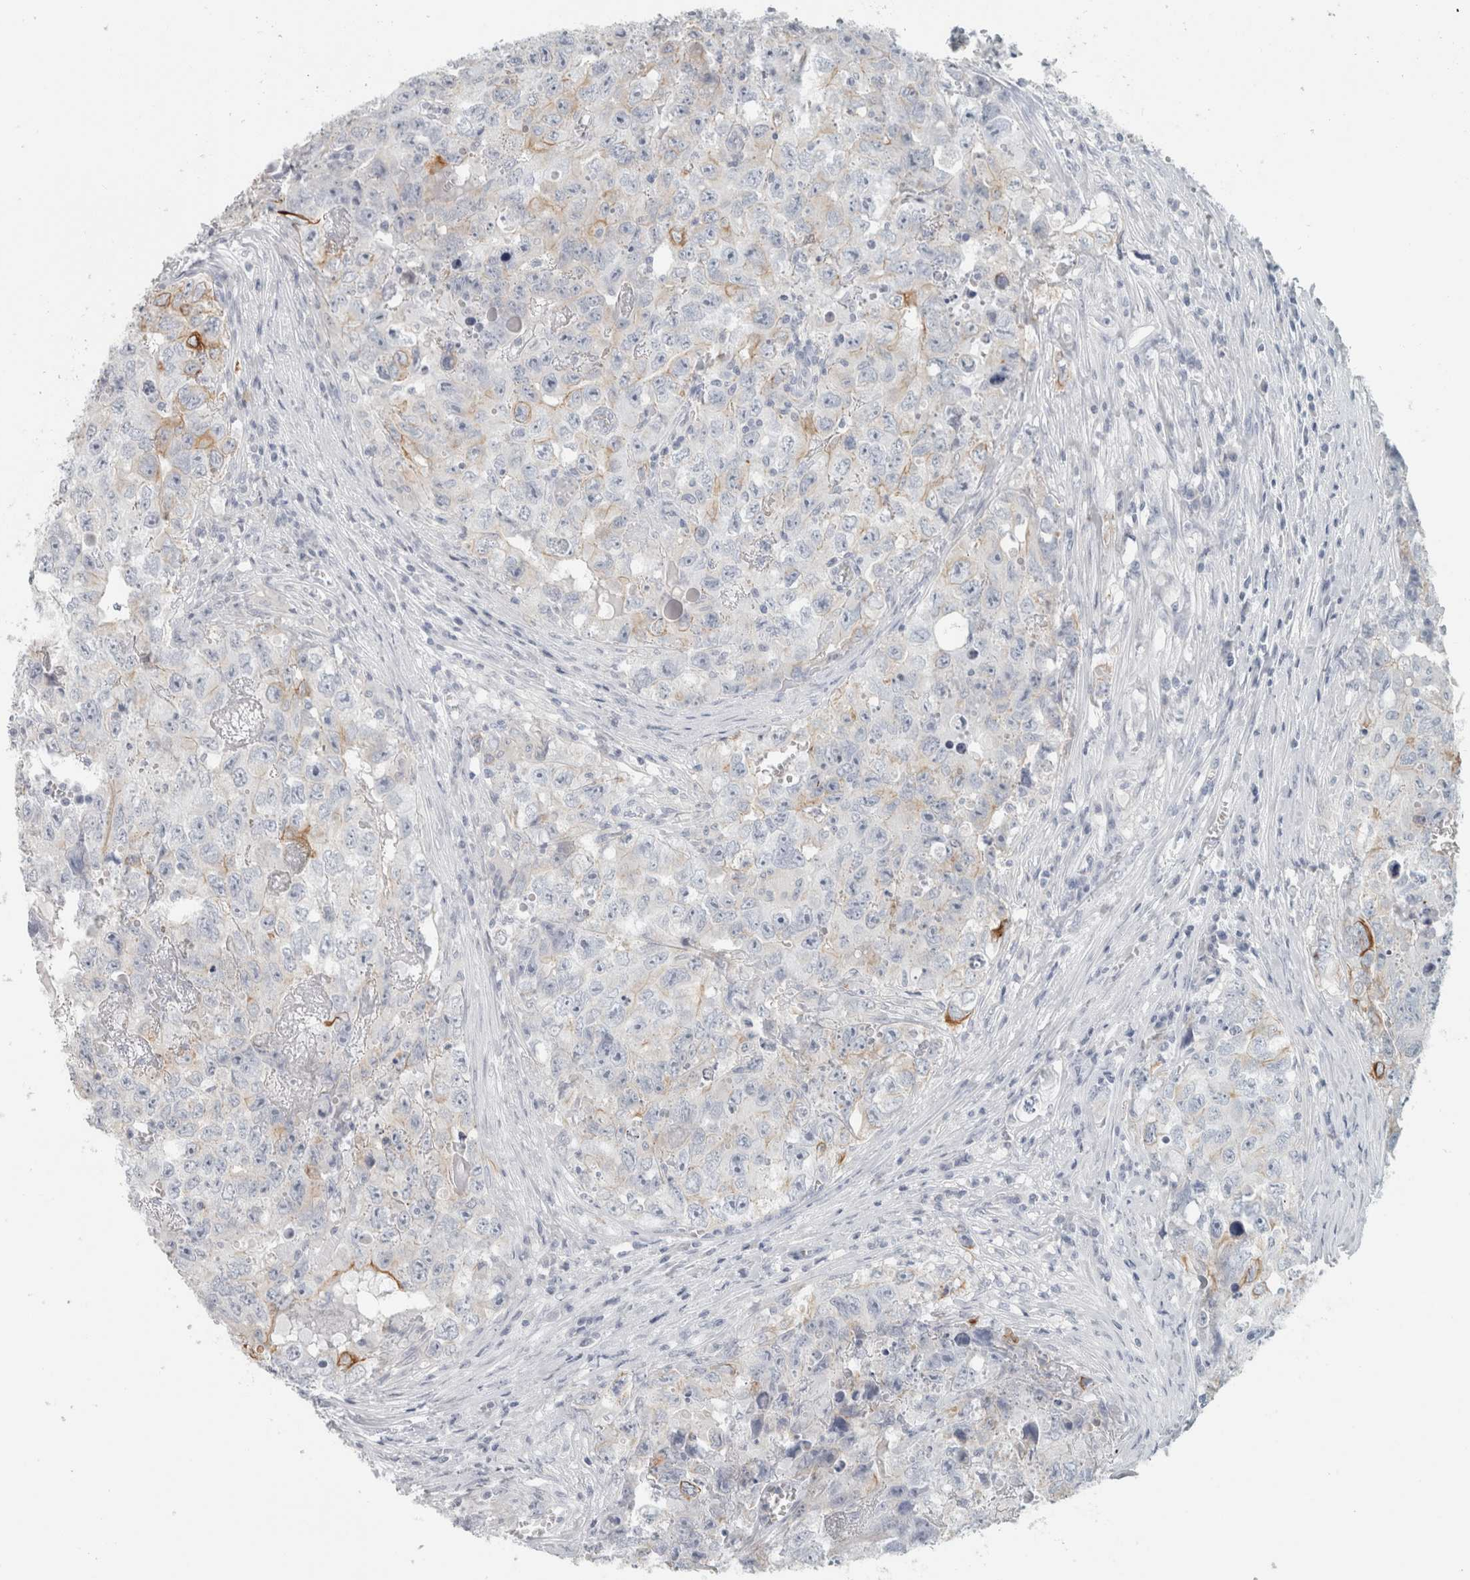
{"staining": {"intensity": "weak", "quantity": "<25%", "location": "cytoplasmic/membranous"}, "tissue": "testis cancer", "cell_type": "Tumor cells", "image_type": "cancer", "snomed": [{"axis": "morphology", "description": "Seminoma, NOS"}, {"axis": "morphology", "description": "Carcinoma, Embryonal, NOS"}, {"axis": "topography", "description": "Testis"}], "caption": "Embryonal carcinoma (testis) stained for a protein using immunohistochemistry shows no positivity tumor cells.", "gene": "SLC28A3", "patient": {"sex": "male", "age": 43}}